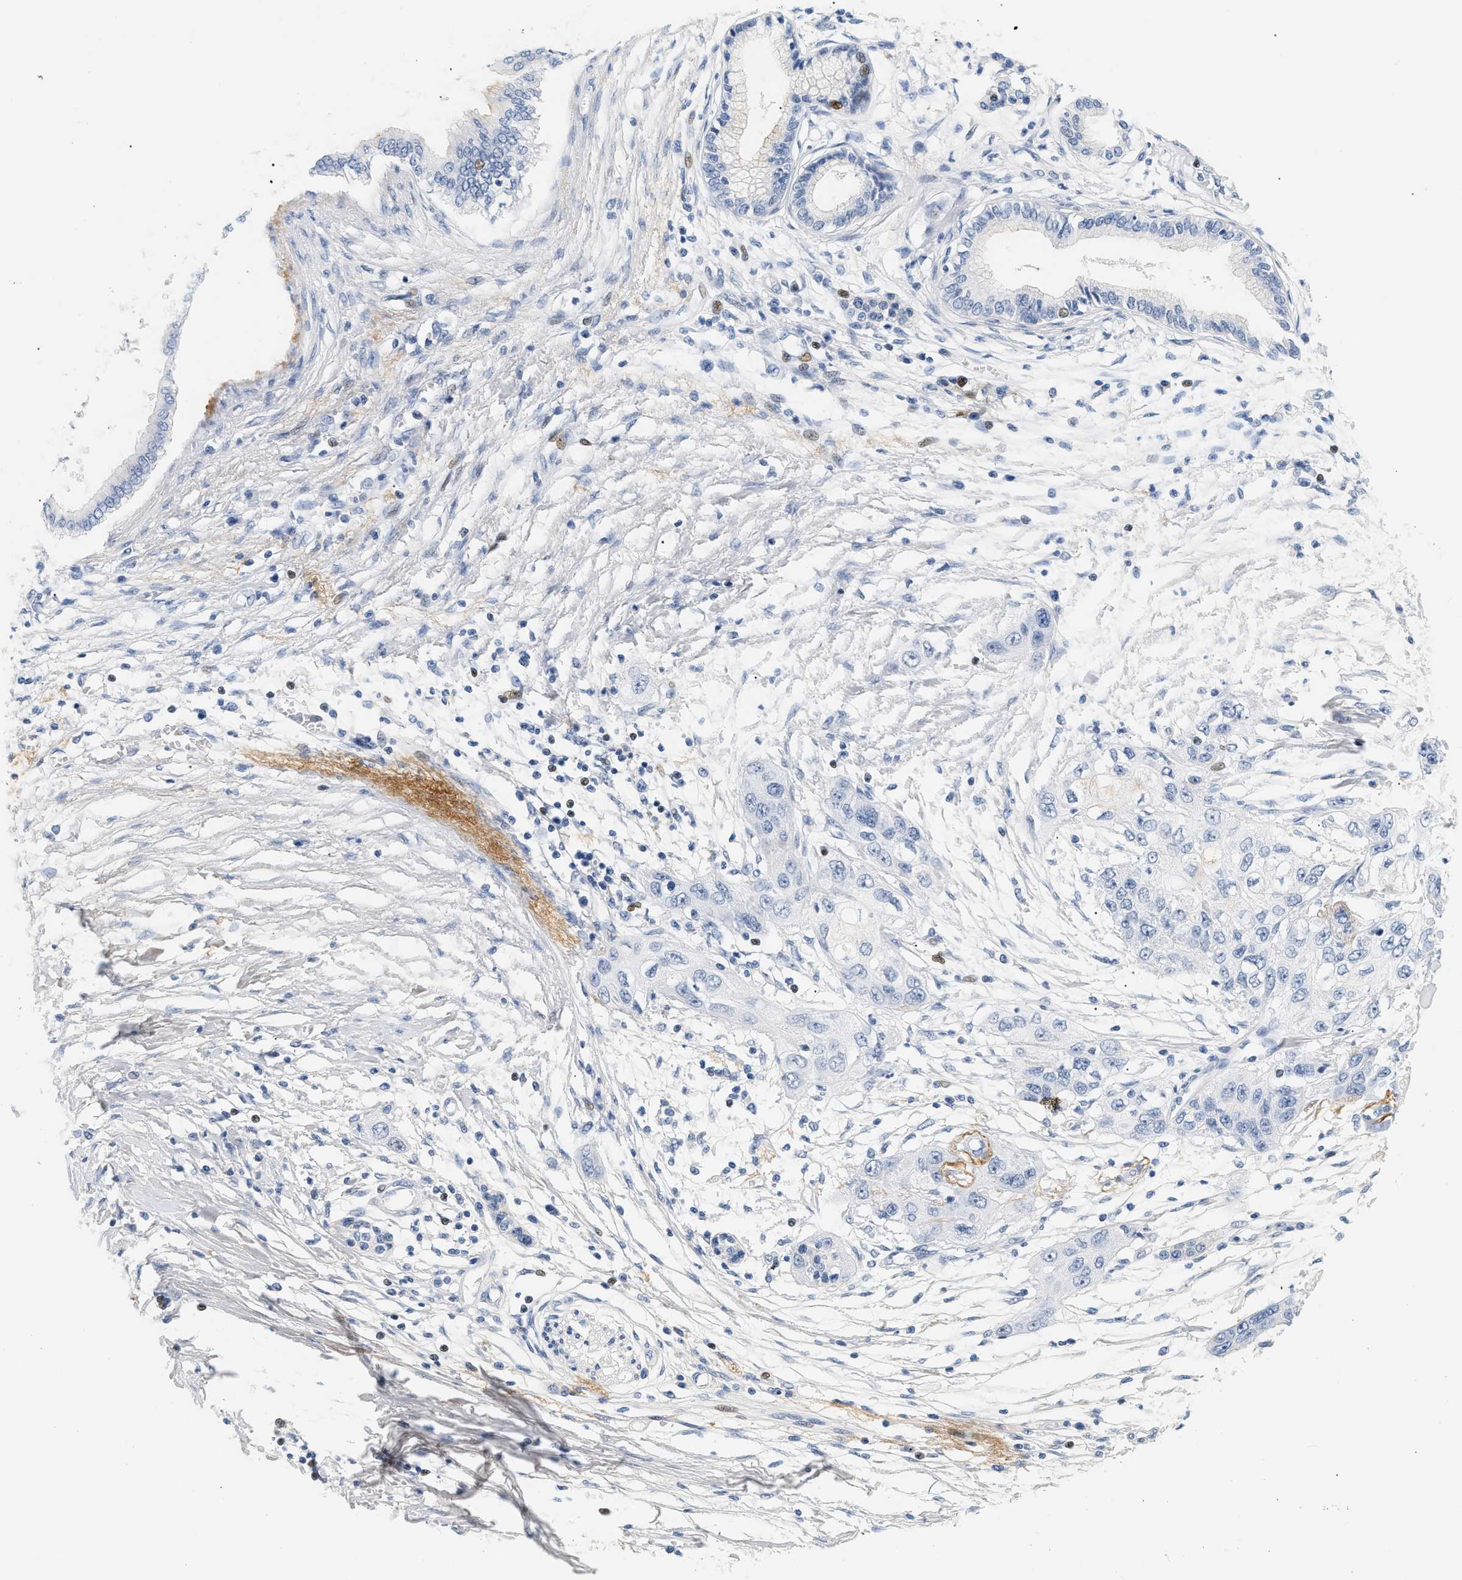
{"staining": {"intensity": "weak", "quantity": "<25%", "location": "nuclear"}, "tissue": "pancreatic cancer", "cell_type": "Tumor cells", "image_type": "cancer", "snomed": [{"axis": "morphology", "description": "Adenocarcinoma, NOS"}, {"axis": "topography", "description": "Pancreas"}], "caption": "IHC of adenocarcinoma (pancreatic) reveals no staining in tumor cells.", "gene": "CFH", "patient": {"sex": "female", "age": 70}}